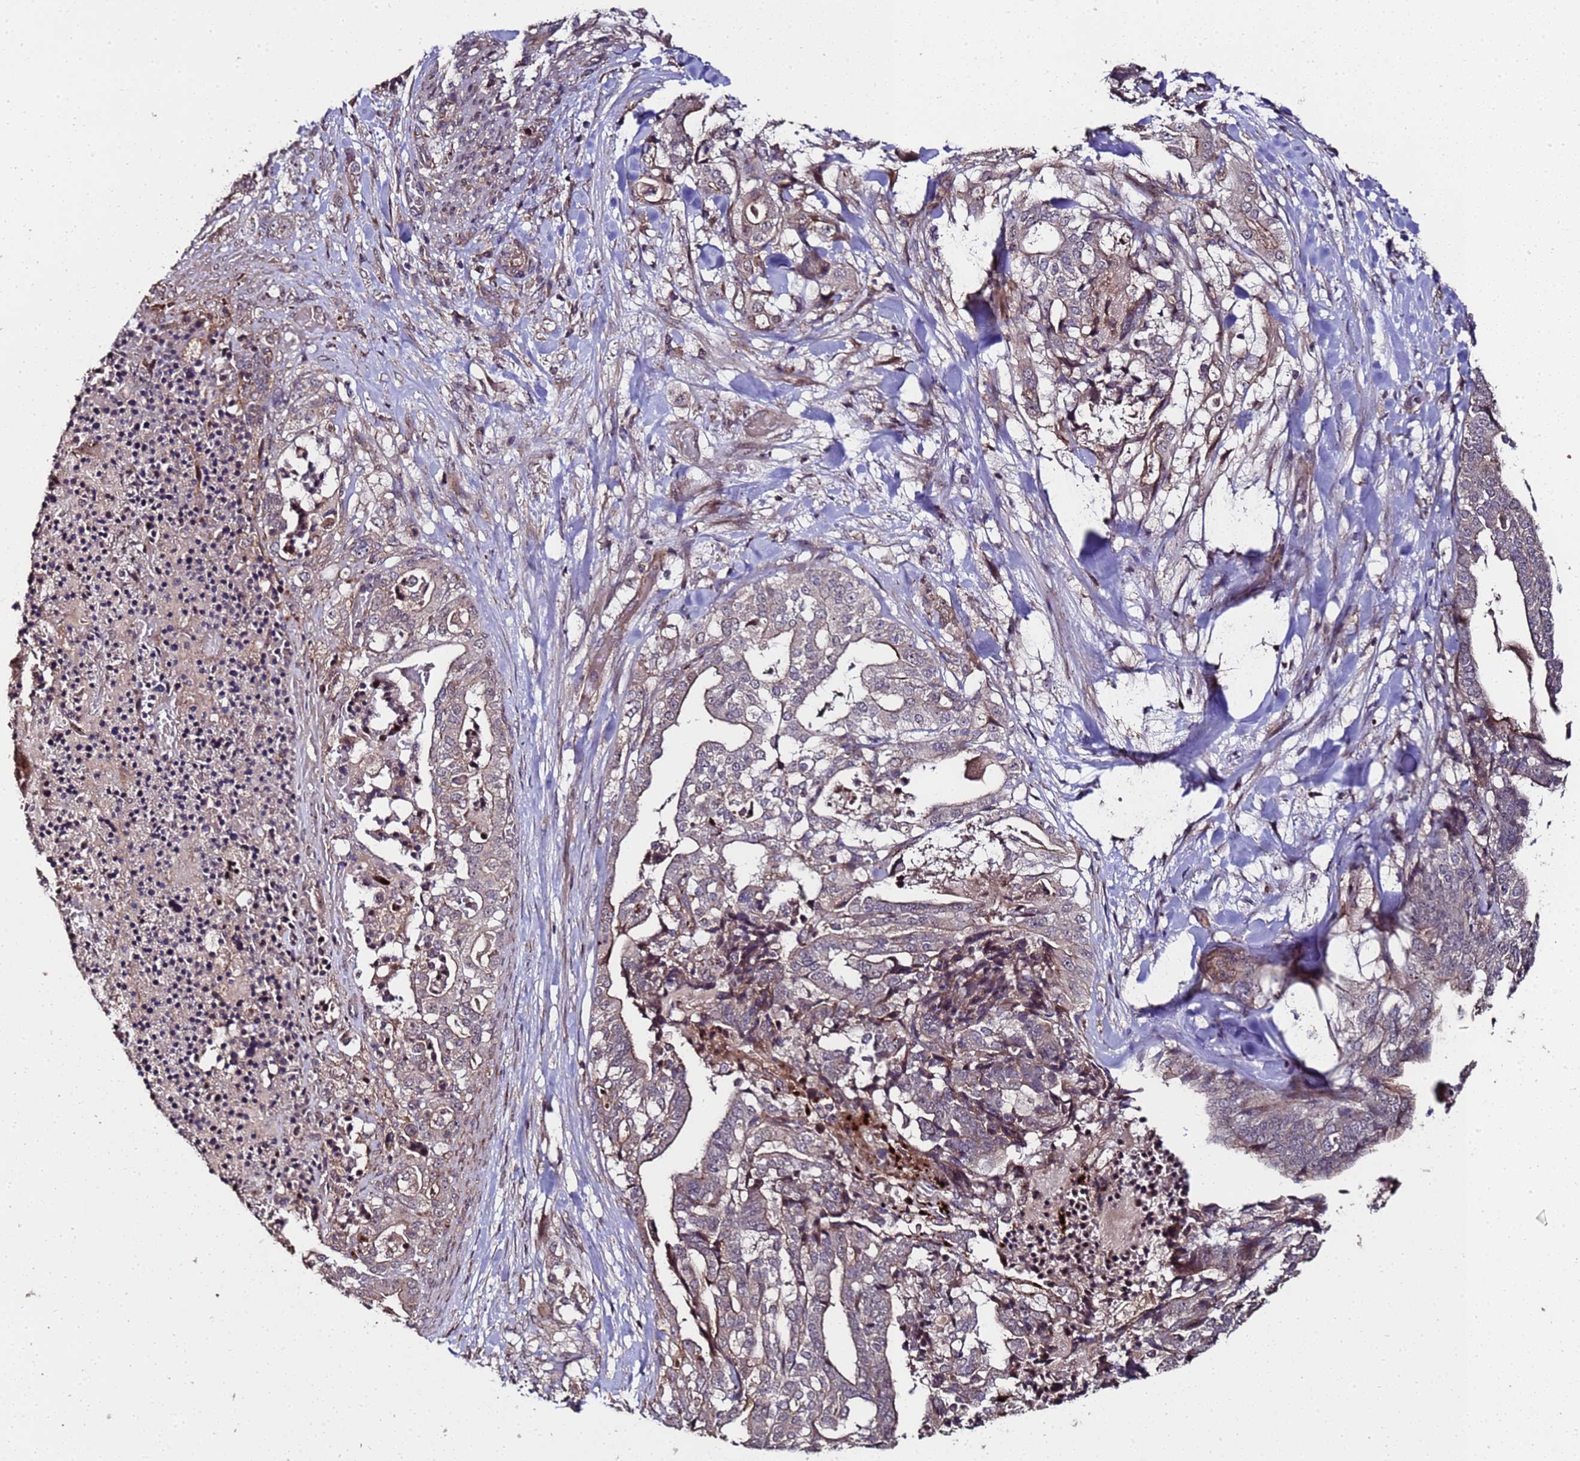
{"staining": {"intensity": "weak", "quantity": "25%-75%", "location": "cytoplasmic/membranous"}, "tissue": "stomach cancer", "cell_type": "Tumor cells", "image_type": "cancer", "snomed": [{"axis": "morphology", "description": "Adenocarcinoma, NOS"}, {"axis": "topography", "description": "Stomach"}], "caption": "Weak cytoplasmic/membranous expression is identified in about 25%-75% of tumor cells in stomach adenocarcinoma. (DAB IHC with brightfield microscopy, high magnification).", "gene": "PRODH", "patient": {"sex": "male", "age": 48}}